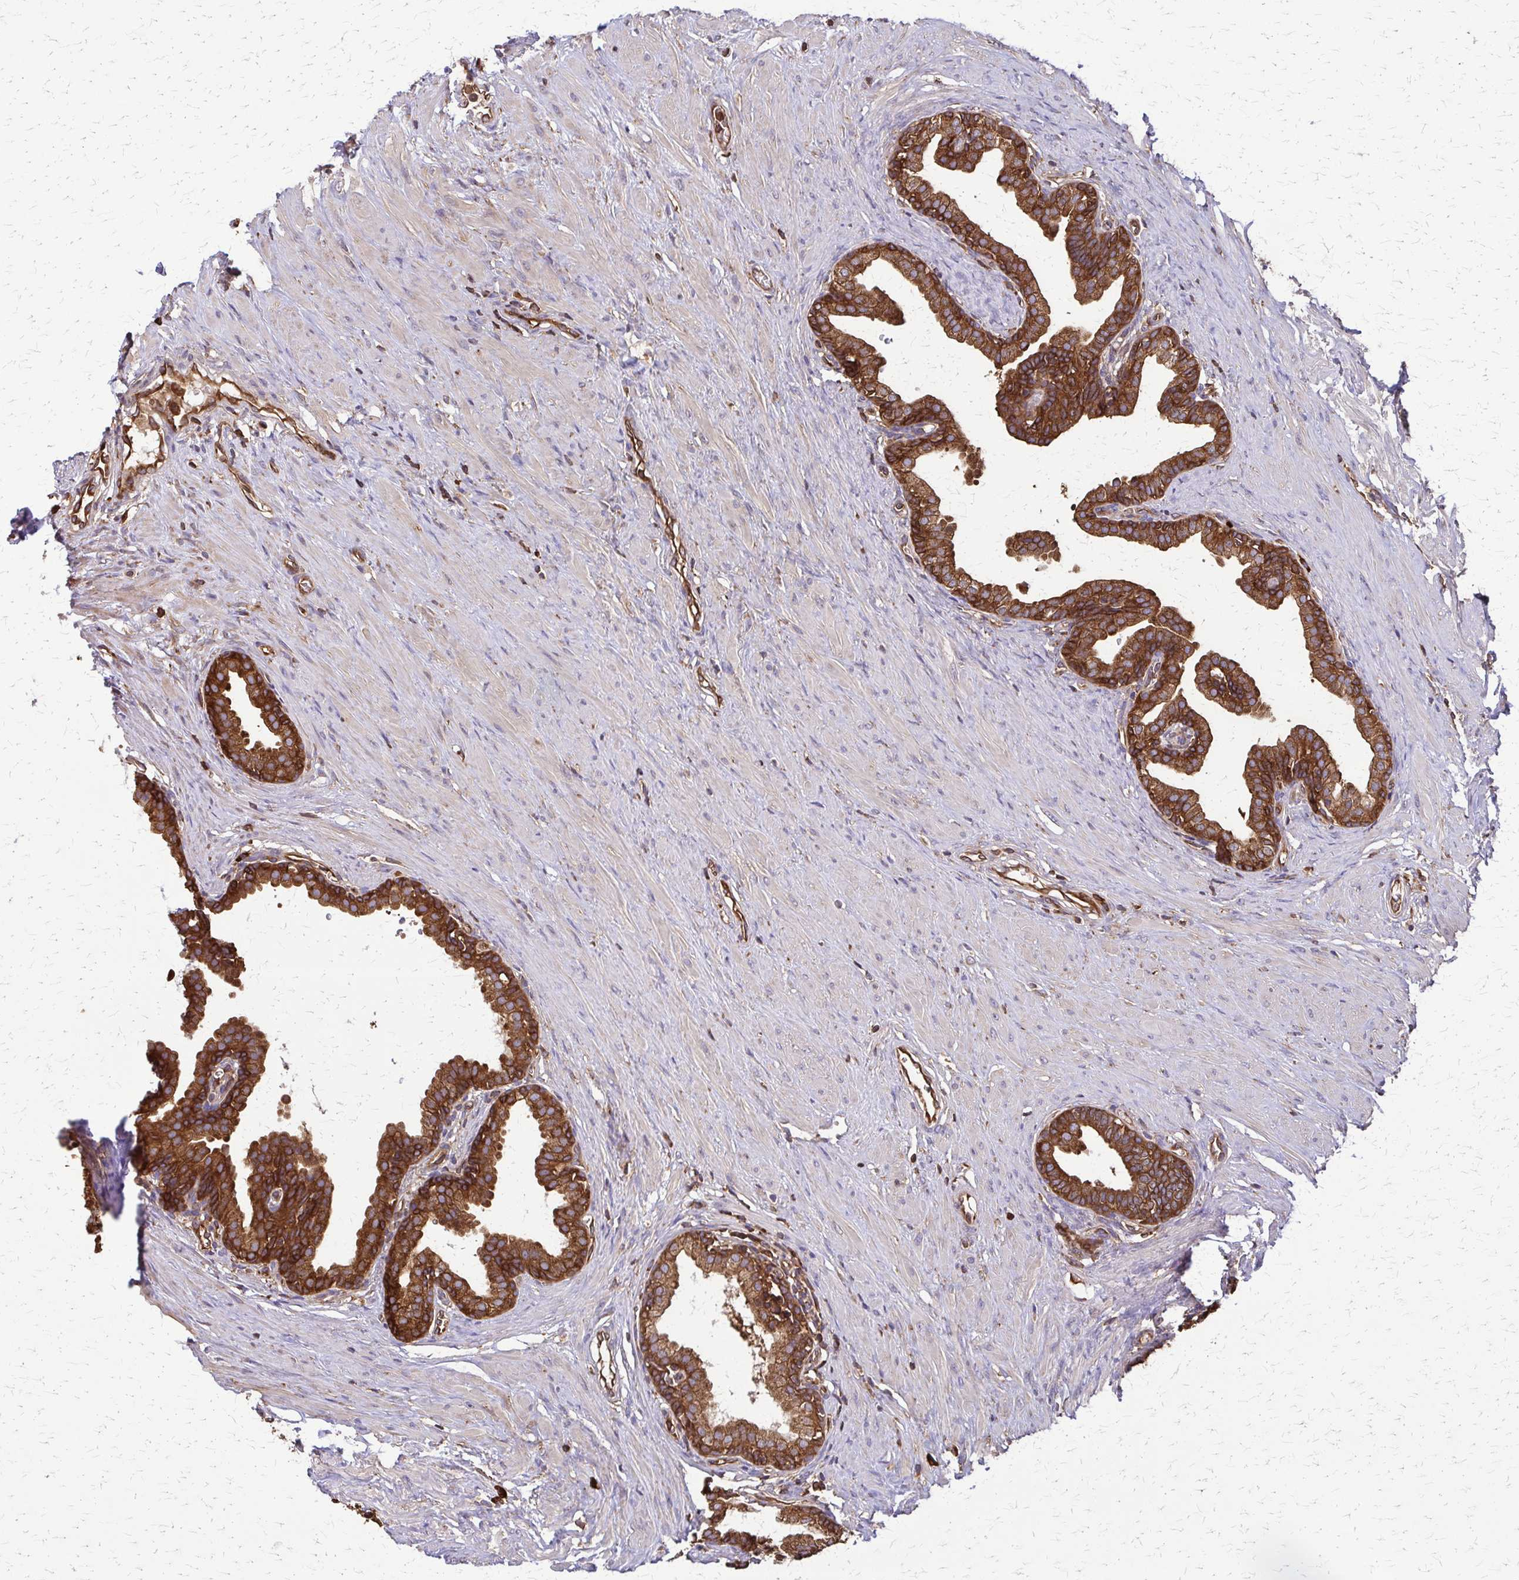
{"staining": {"intensity": "strong", "quantity": "25%-75%", "location": "cytoplasmic/membranous"}, "tissue": "prostate", "cell_type": "Glandular cells", "image_type": "normal", "snomed": [{"axis": "morphology", "description": "Normal tissue, NOS"}, {"axis": "topography", "description": "Prostate"}, {"axis": "topography", "description": "Peripheral nerve tissue"}], "caption": "Prostate was stained to show a protein in brown. There is high levels of strong cytoplasmic/membranous positivity in about 25%-75% of glandular cells. The staining was performed using DAB, with brown indicating positive protein expression. Nuclei are stained blue with hematoxylin.", "gene": "EEF2", "patient": {"sex": "male", "age": 55}}